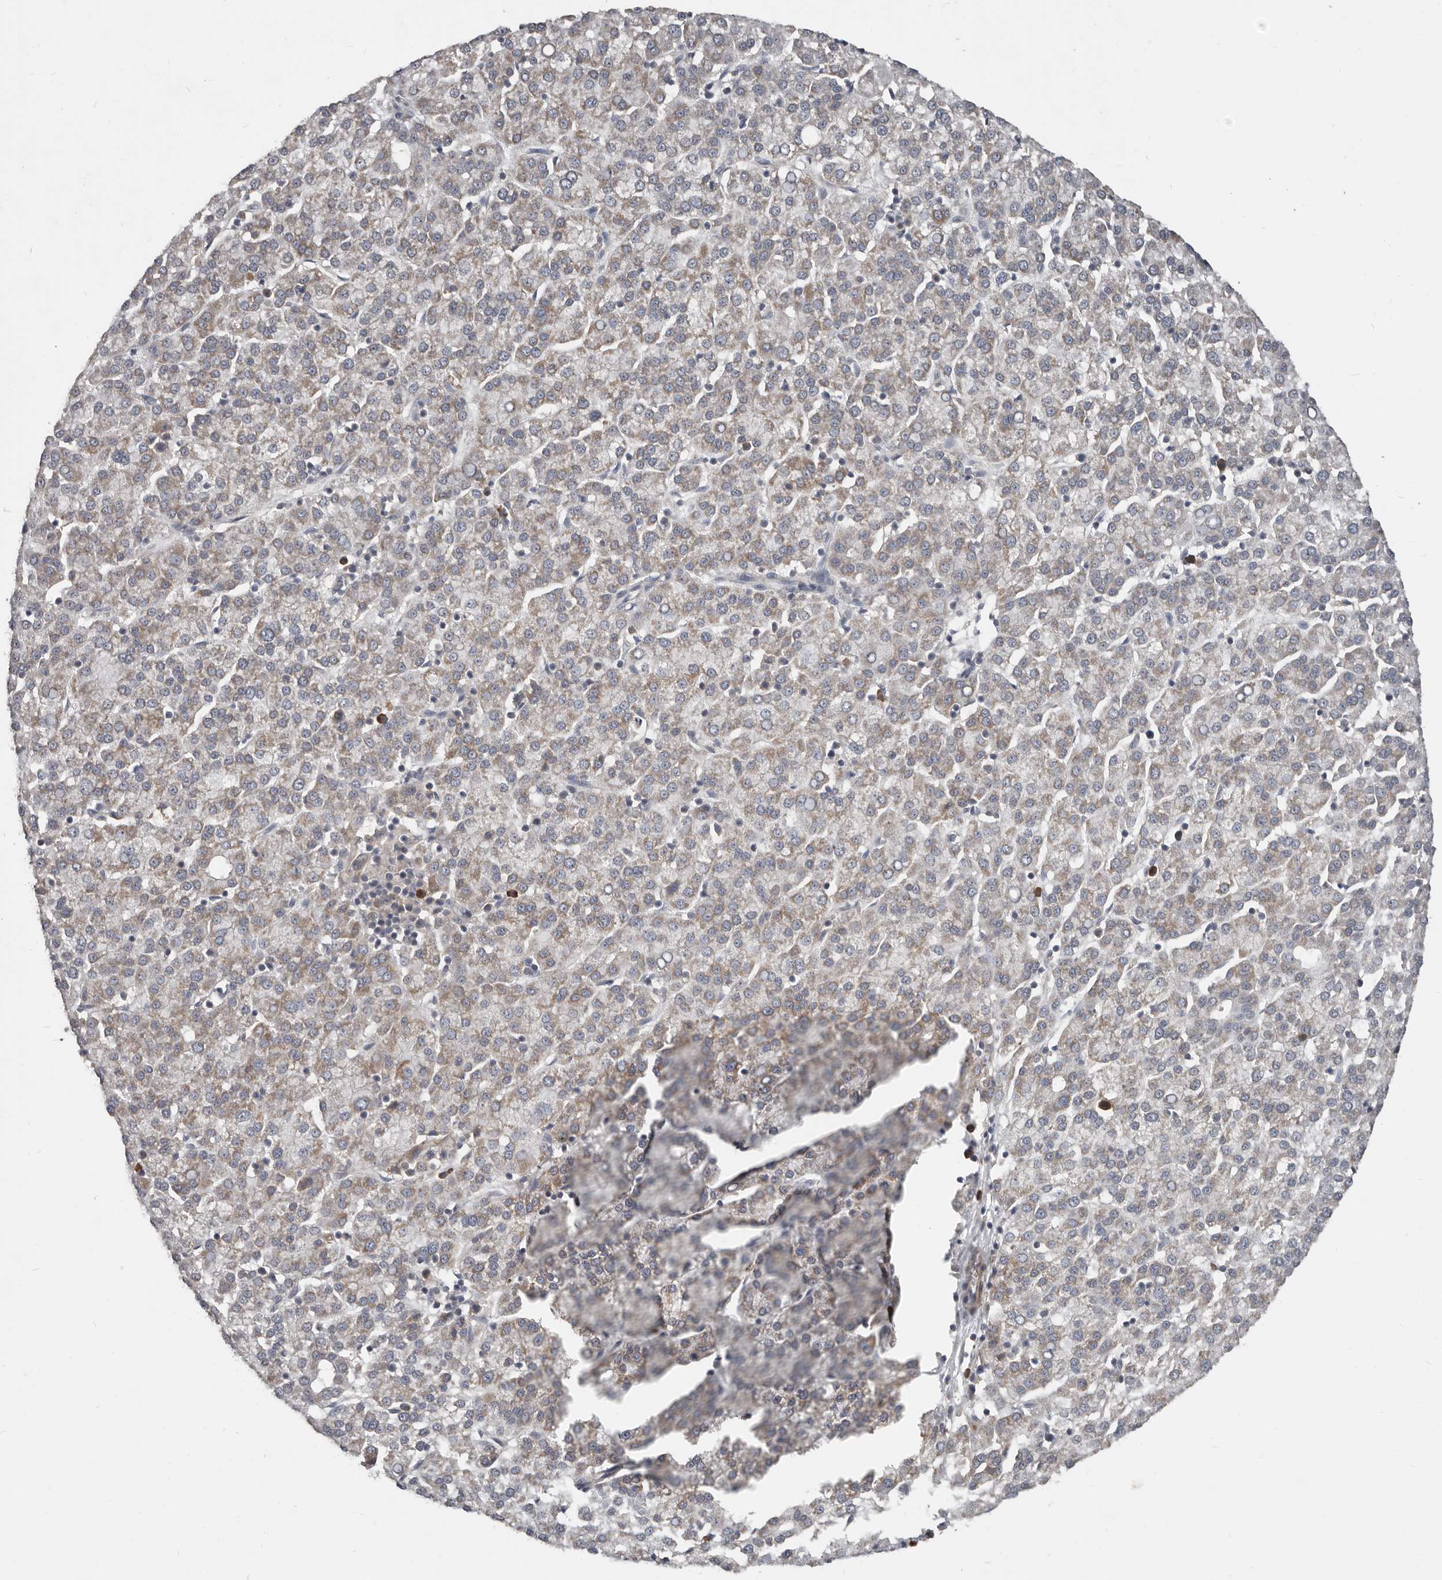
{"staining": {"intensity": "weak", "quantity": "25%-75%", "location": "cytoplasmic/membranous"}, "tissue": "liver cancer", "cell_type": "Tumor cells", "image_type": "cancer", "snomed": [{"axis": "morphology", "description": "Carcinoma, Hepatocellular, NOS"}, {"axis": "topography", "description": "Liver"}], "caption": "Weak cytoplasmic/membranous protein expression is identified in approximately 25%-75% of tumor cells in liver hepatocellular carcinoma. Immunohistochemistry (ihc) stains the protein of interest in brown and the nuclei are stained blue.", "gene": "AKNAD1", "patient": {"sex": "female", "age": 58}}